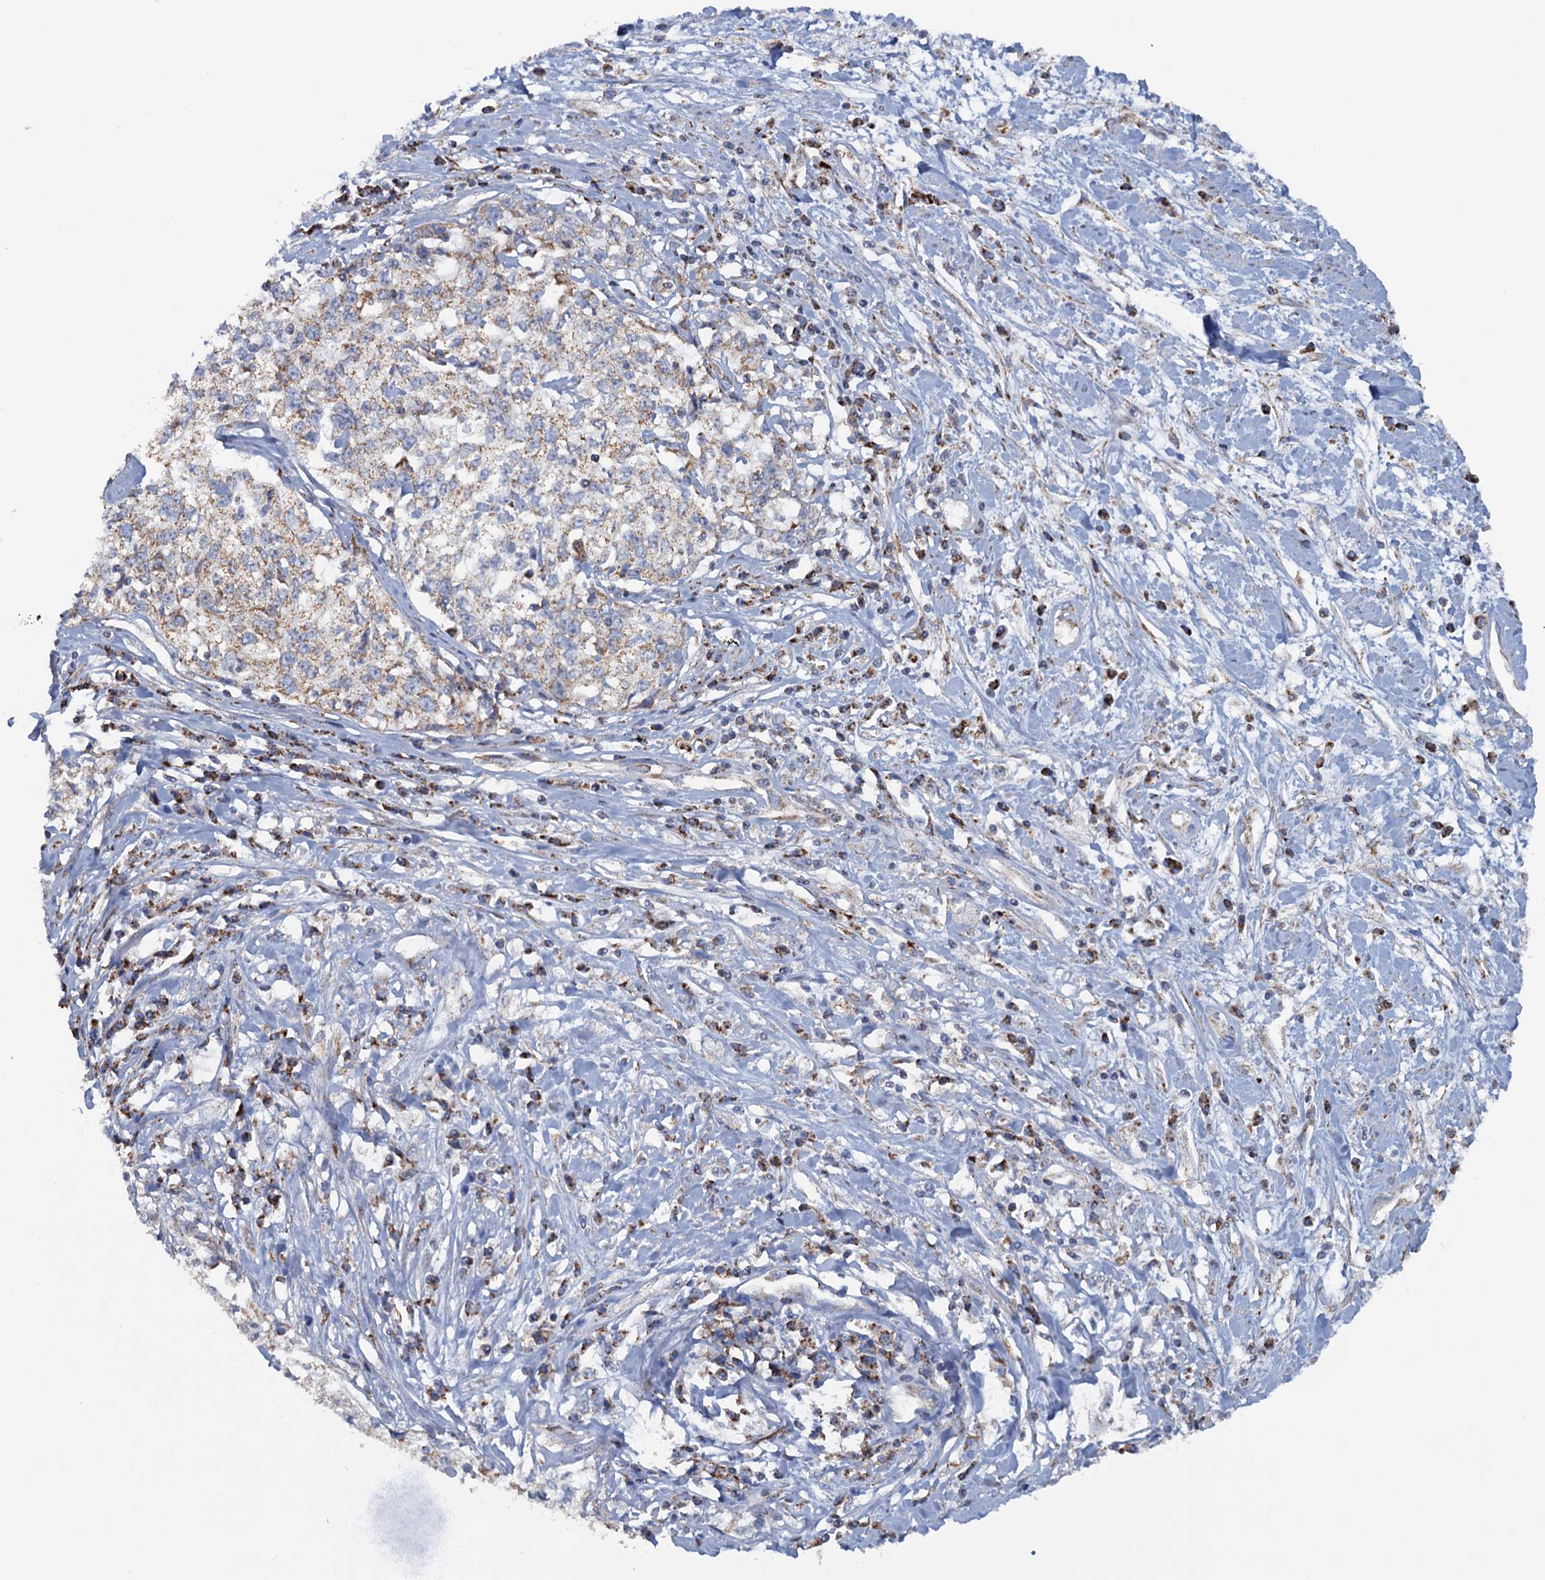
{"staining": {"intensity": "weak", "quantity": "25%-75%", "location": "cytoplasmic/membranous"}, "tissue": "cervical cancer", "cell_type": "Tumor cells", "image_type": "cancer", "snomed": [{"axis": "morphology", "description": "Squamous cell carcinoma, NOS"}, {"axis": "topography", "description": "Cervix"}], "caption": "Cervical squamous cell carcinoma stained with IHC exhibits weak cytoplasmic/membranous positivity in about 25%-75% of tumor cells.", "gene": "GTPBP3", "patient": {"sex": "female", "age": 57}}